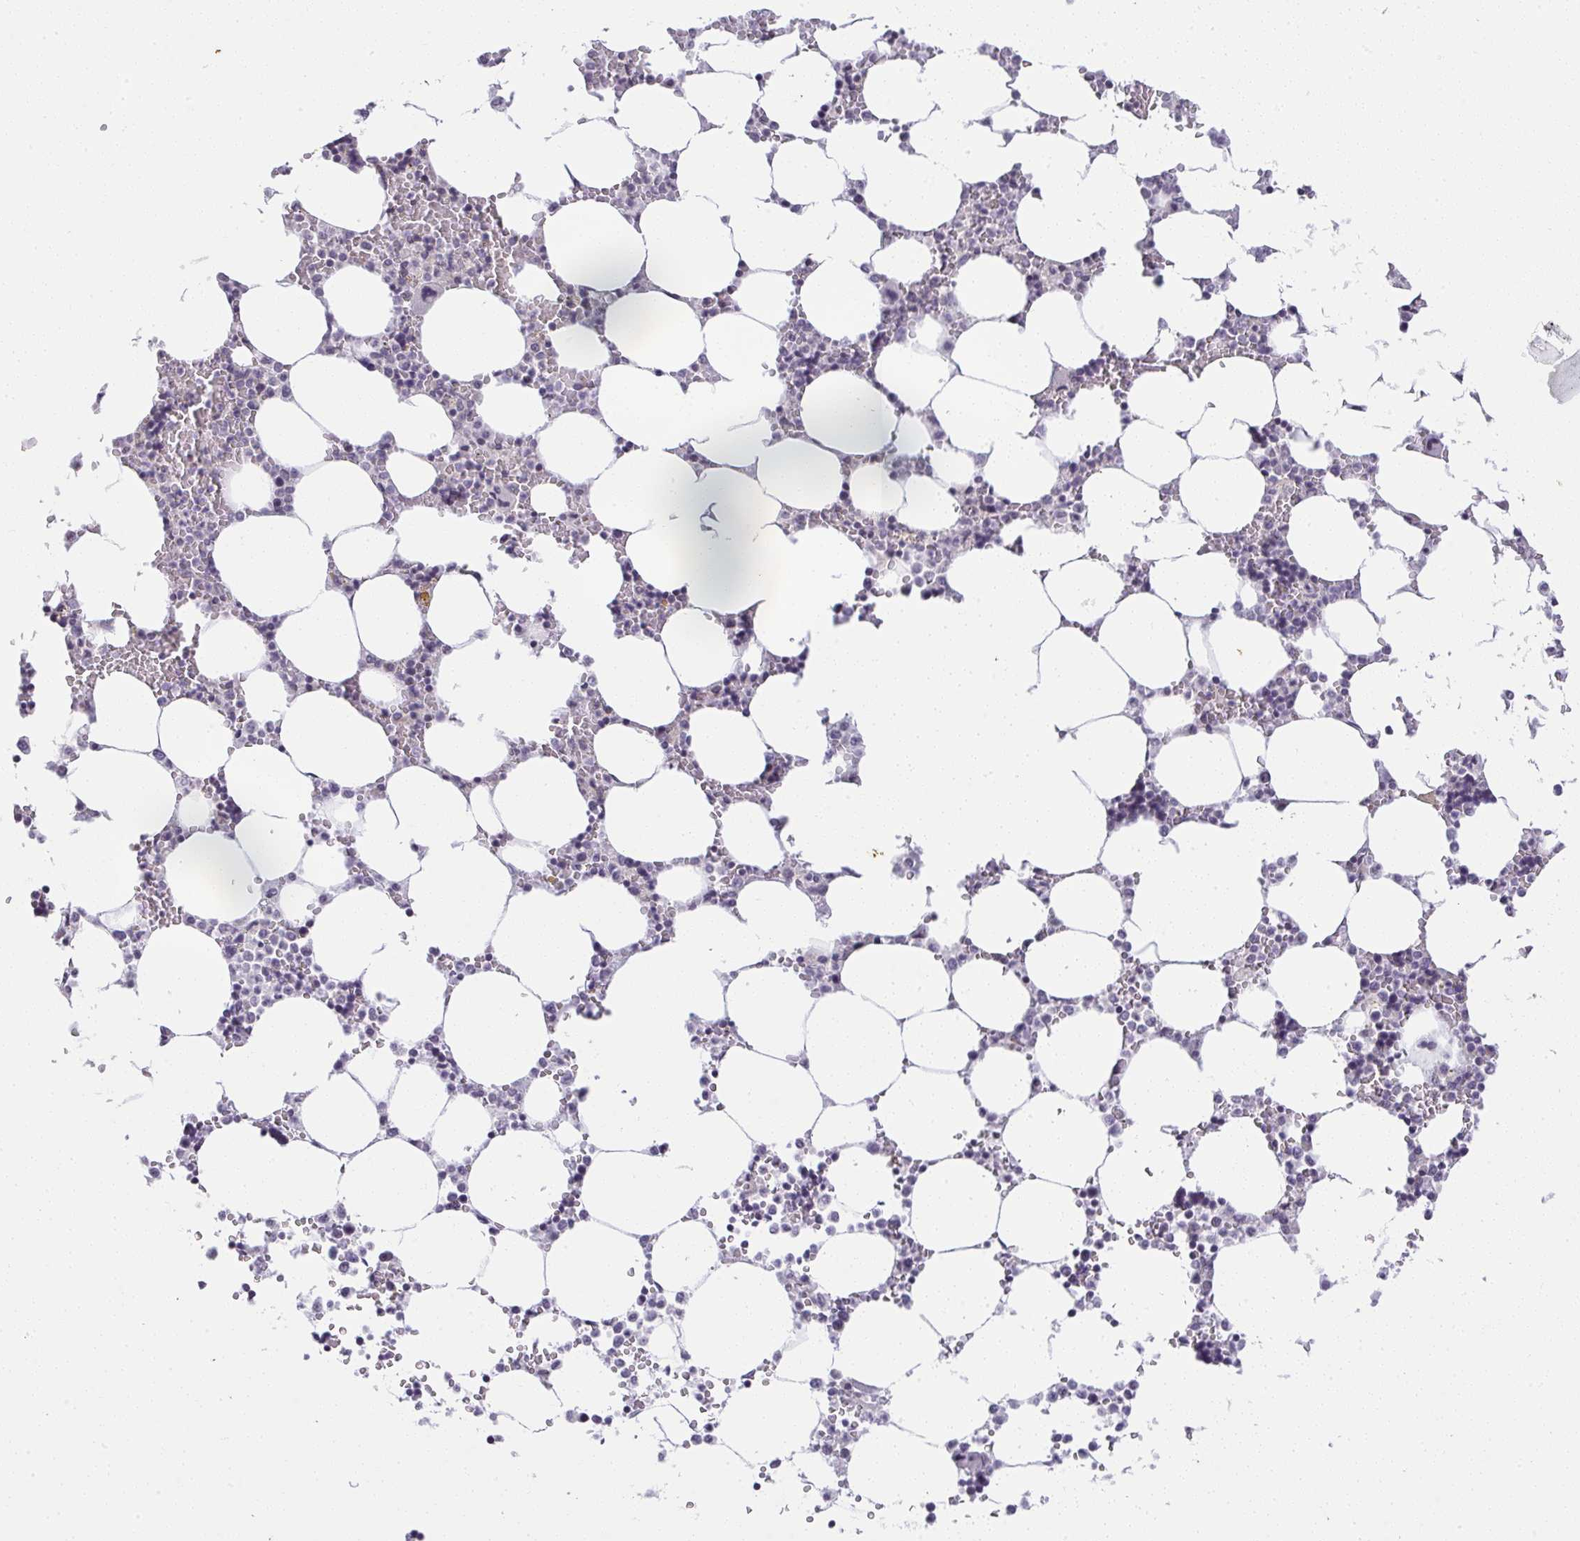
{"staining": {"intensity": "negative", "quantity": "none", "location": "none"}, "tissue": "bone marrow", "cell_type": "Hematopoietic cells", "image_type": "normal", "snomed": [{"axis": "morphology", "description": "Normal tissue, NOS"}, {"axis": "topography", "description": "Bone marrow"}], "caption": "This is a photomicrograph of IHC staining of benign bone marrow, which shows no expression in hematopoietic cells.", "gene": "CACNA1S", "patient": {"sex": "male", "age": 64}}